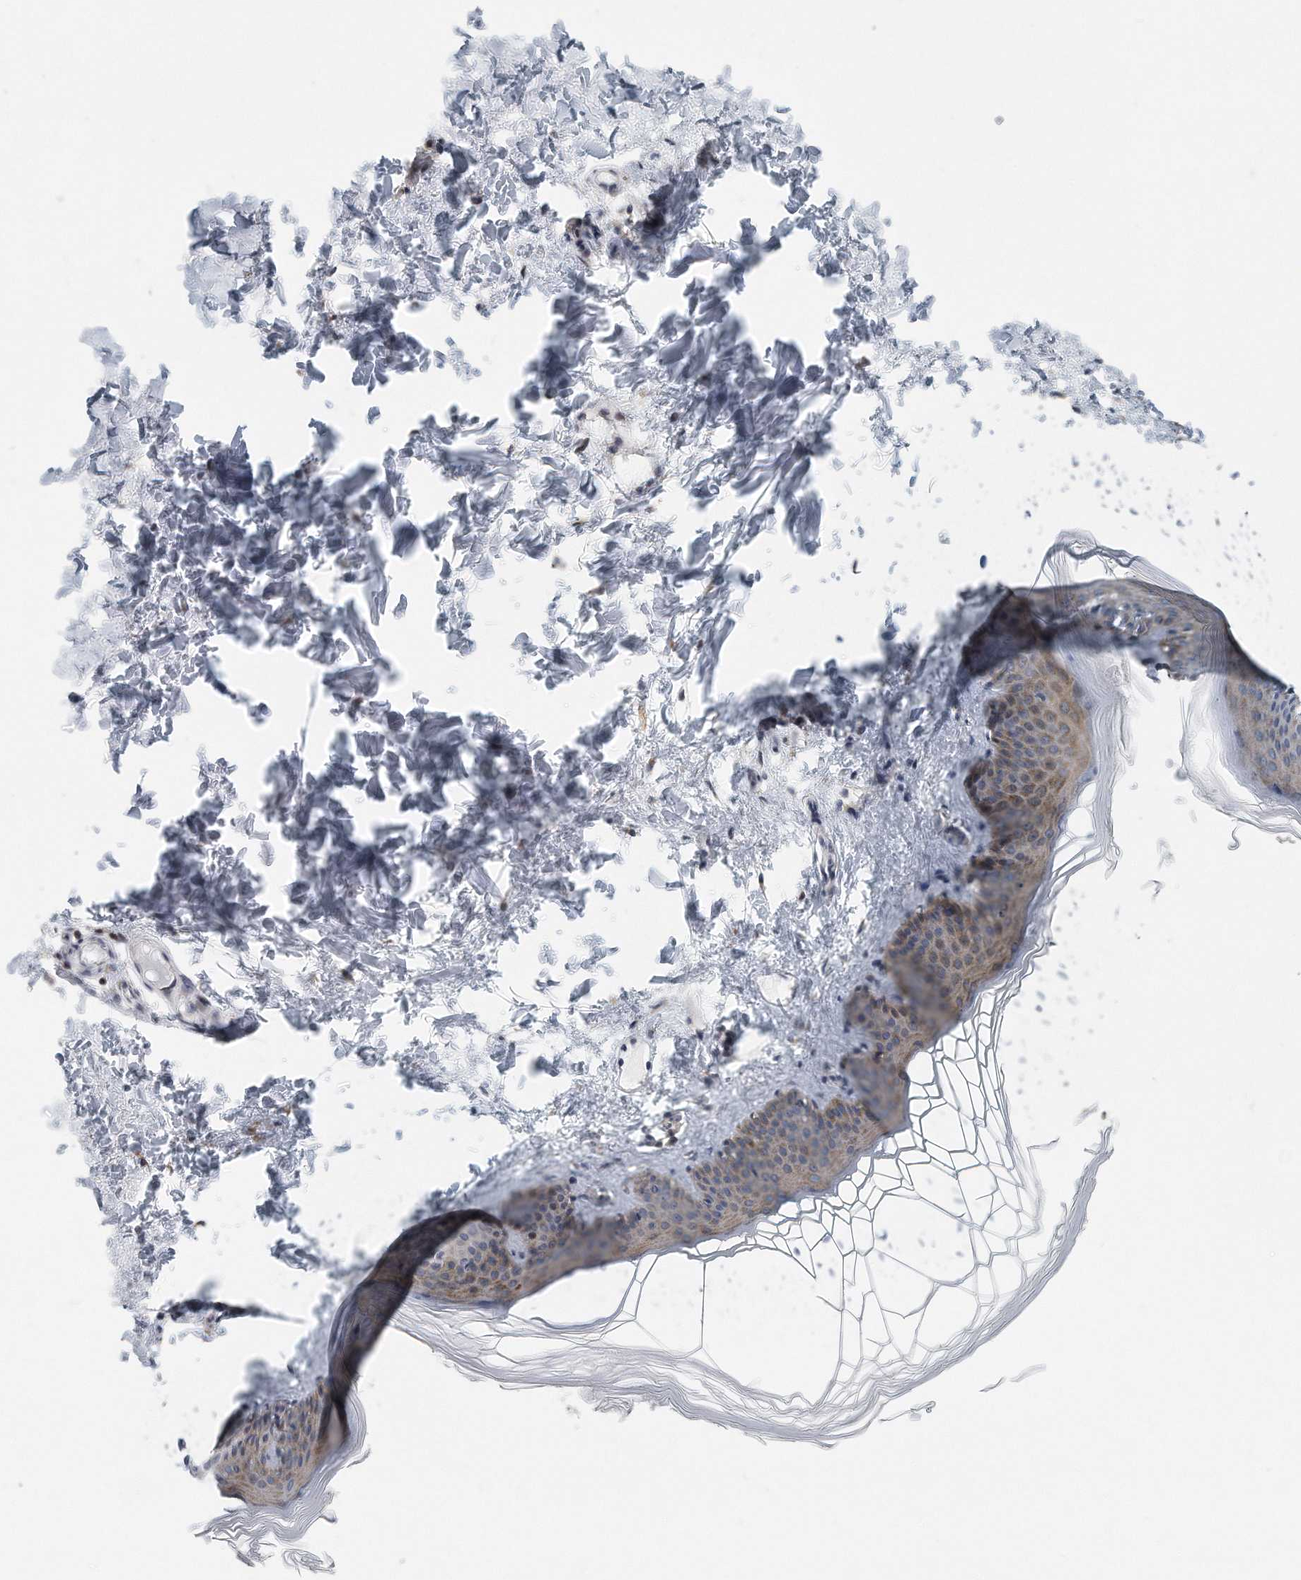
{"staining": {"intensity": "negative", "quantity": "none", "location": "none"}, "tissue": "skin", "cell_type": "Fibroblasts", "image_type": "normal", "snomed": [{"axis": "morphology", "description": "Normal tissue, NOS"}, {"axis": "topography", "description": "Skin"}], "caption": "This is an immunohistochemistry photomicrograph of normal human skin. There is no expression in fibroblasts.", "gene": "VLDLR", "patient": {"sex": "female", "age": 27}}